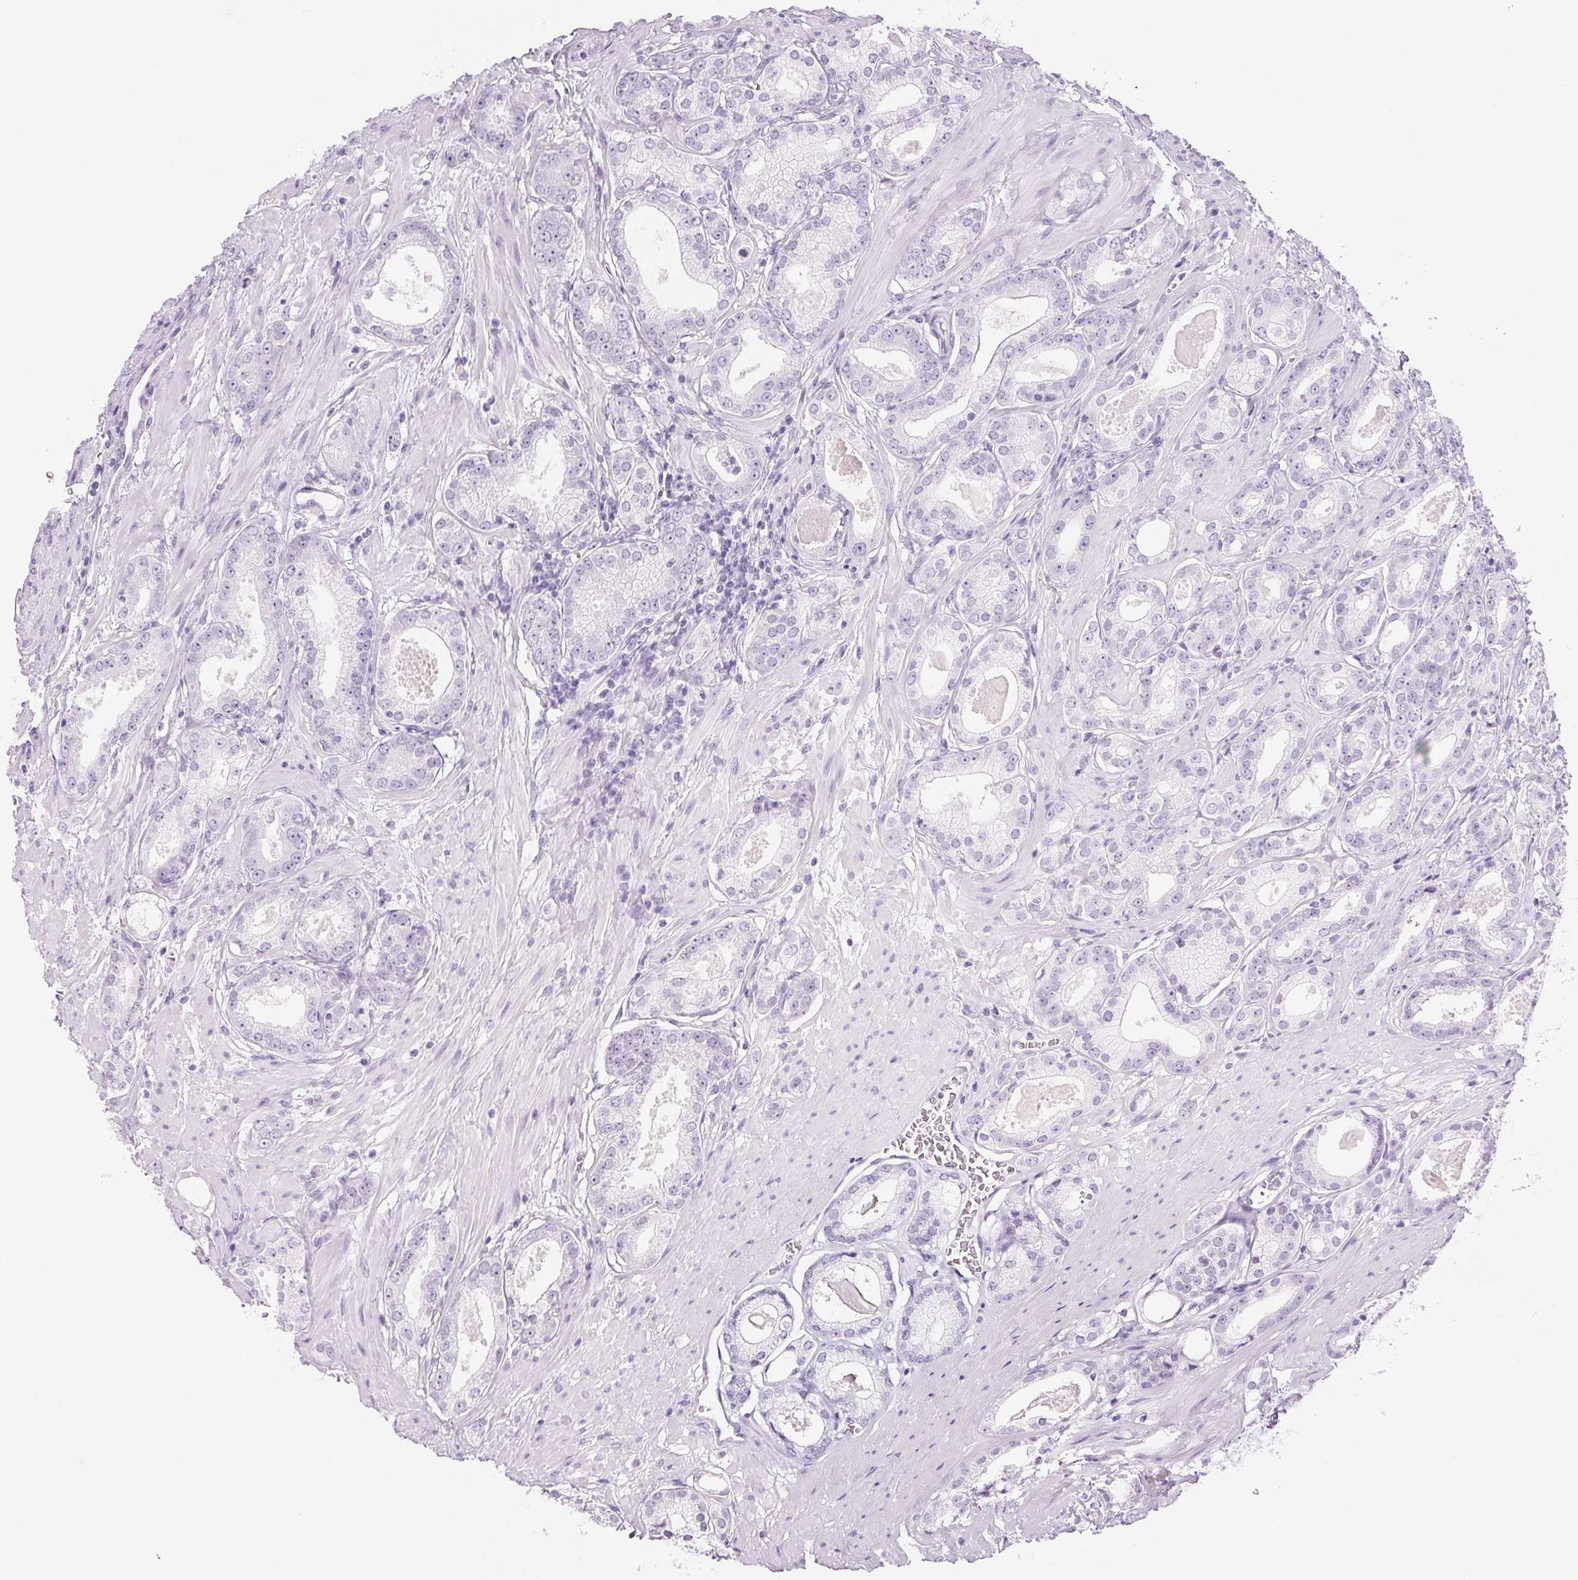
{"staining": {"intensity": "negative", "quantity": "none", "location": "none"}, "tissue": "prostate cancer", "cell_type": "Tumor cells", "image_type": "cancer", "snomed": [{"axis": "morphology", "description": "Adenocarcinoma, NOS"}, {"axis": "morphology", "description": "Adenocarcinoma, Low grade"}, {"axis": "topography", "description": "Prostate"}], "caption": "Tumor cells are negative for brown protein staining in prostate cancer.", "gene": "SPRR3", "patient": {"sex": "male", "age": 64}}